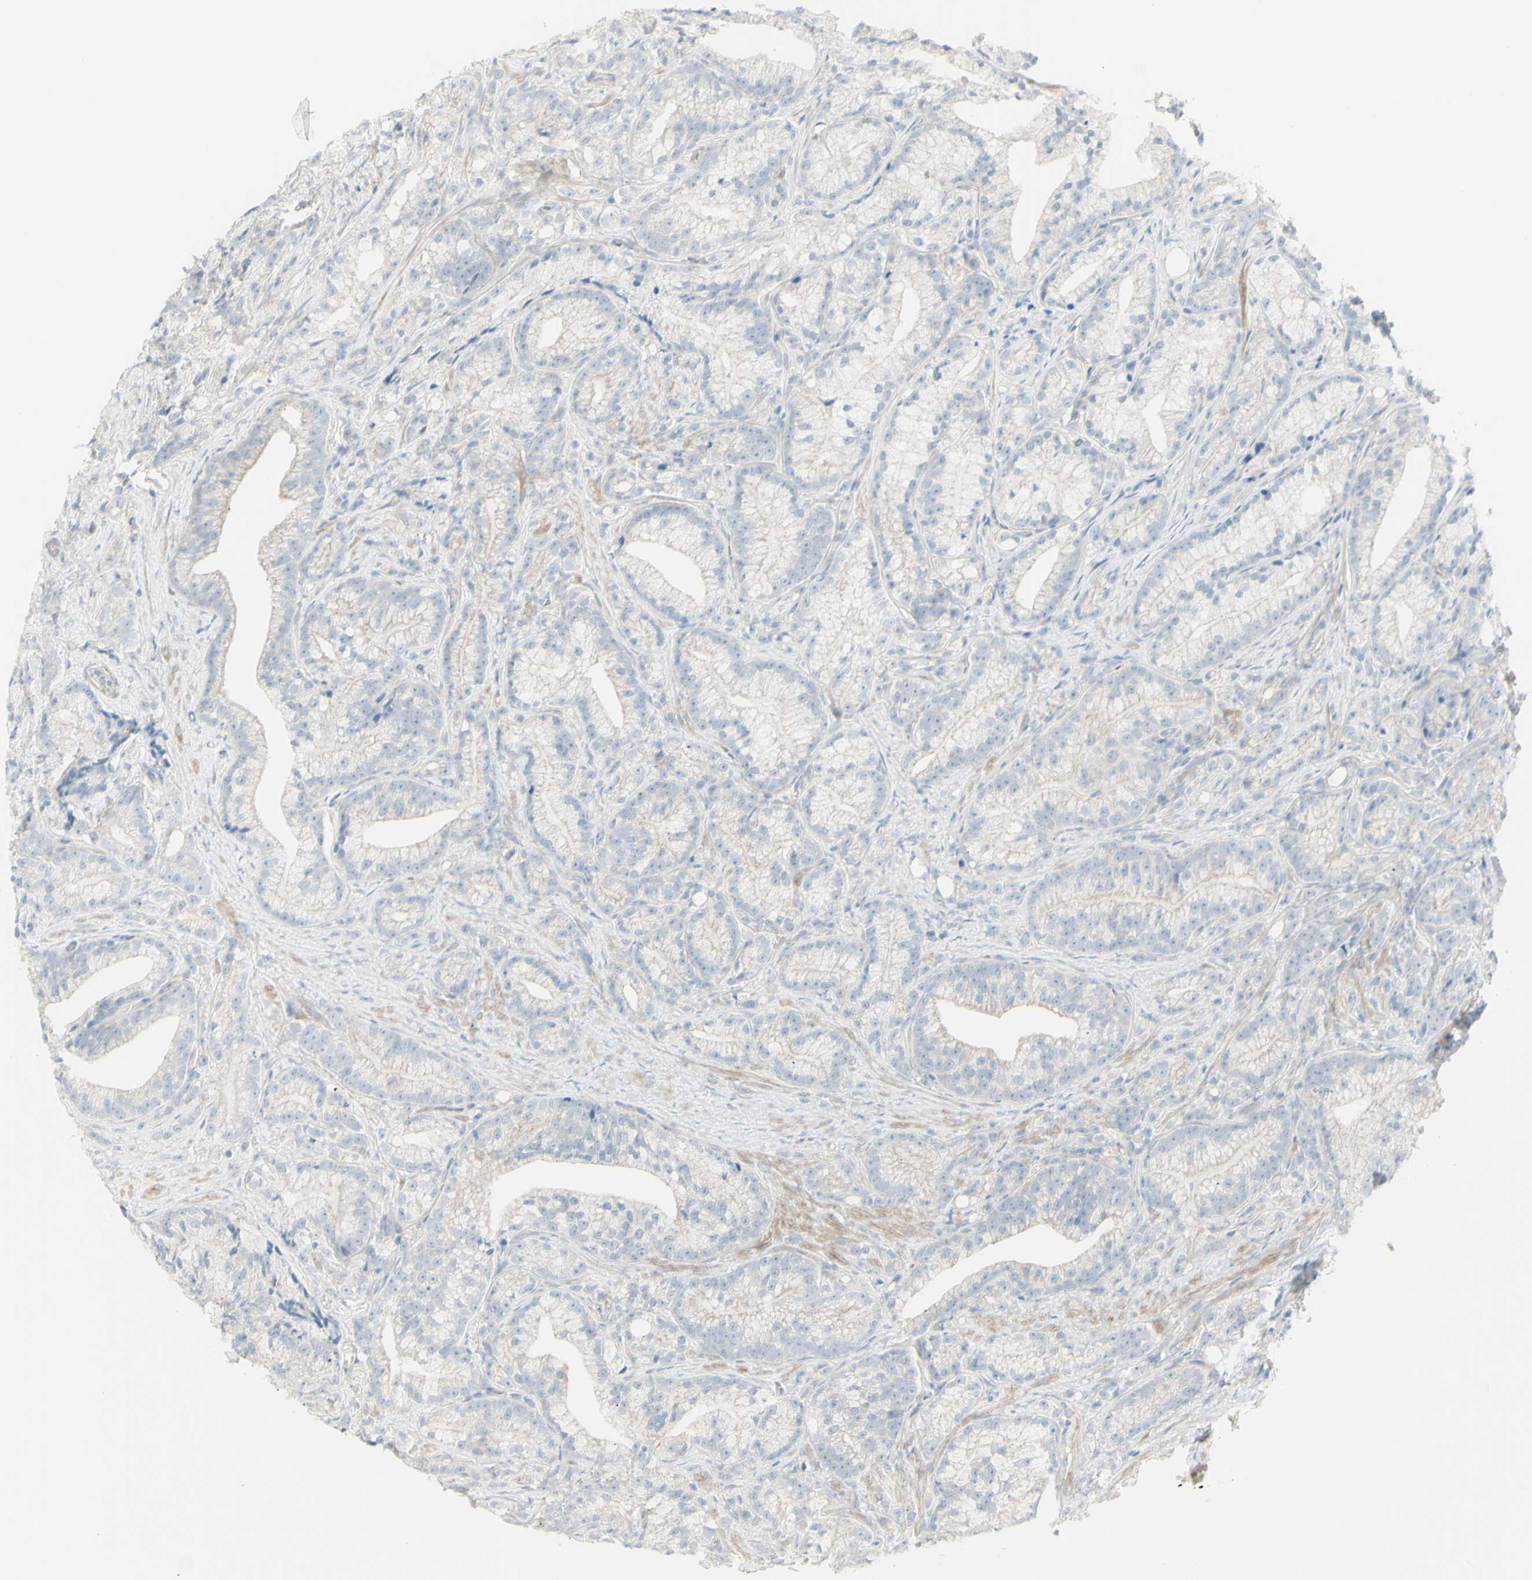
{"staining": {"intensity": "negative", "quantity": "none", "location": "none"}, "tissue": "prostate cancer", "cell_type": "Tumor cells", "image_type": "cancer", "snomed": [{"axis": "morphology", "description": "Adenocarcinoma, Low grade"}, {"axis": "topography", "description": "Prostate"}], "caption": "This is an IHC histopathology image of low-grade adenocarcinoma (prostate). There is no positivity in tumor cells.", "gene": "NDST4", "patient": {"sex": "male", "age": 89}}